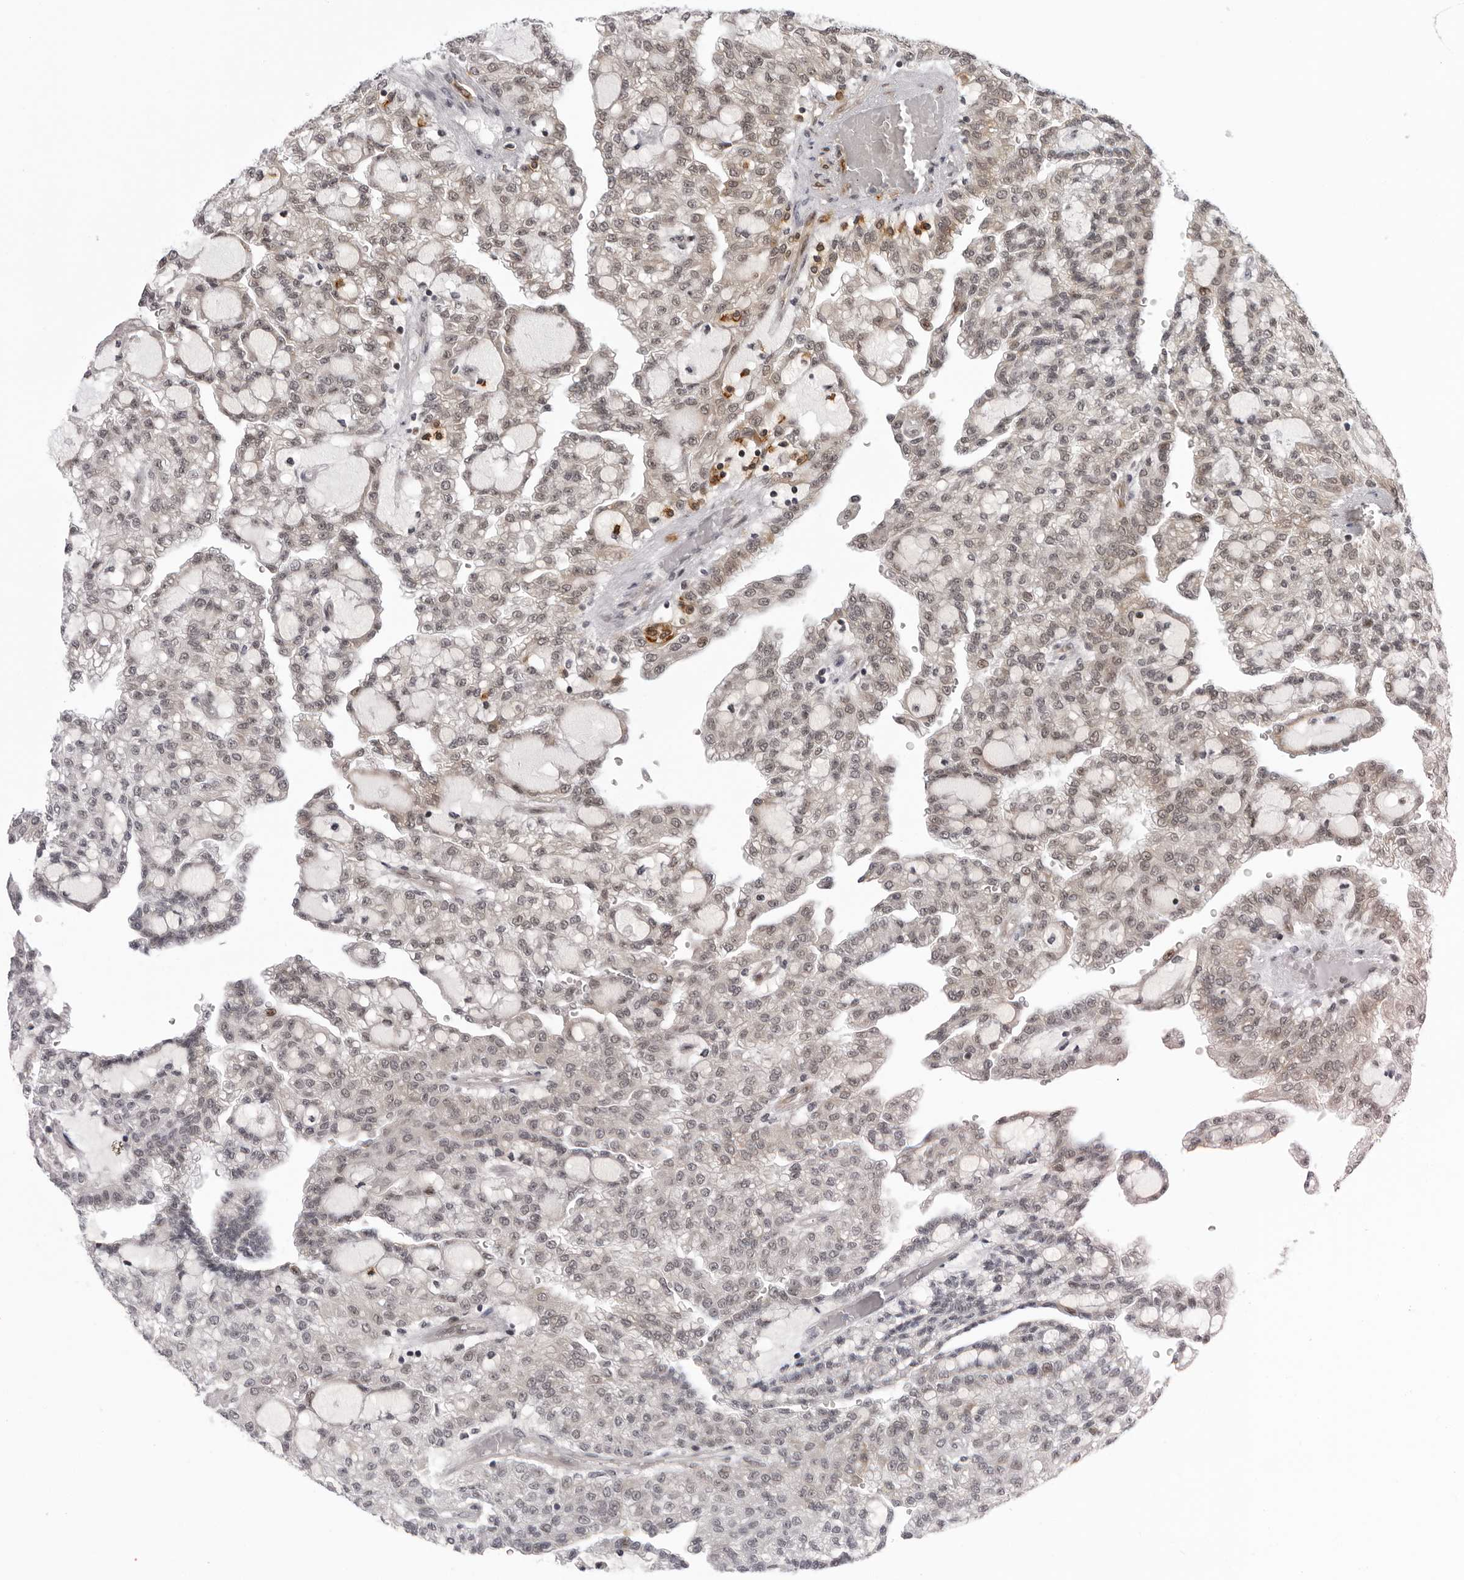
{"staining": {"intensity": "moderate", "quantity": "<25%", "location": "cytoplasmic/membranous,nuclear"}, "tissue": "renal cancer", "cell_type": "Tumor cells", "image_type": "cancer", "snomed": [{"axis": "morphology", "description": "Adenocarcinoma, NOS"}, {"axis": "topography", "description": "Kidney"}], "caption": "Brown immunohistochemical staining in human renal cancer reveals moderate cytoplasmic/membranous and nuclear staining in approximately <25% of tumor cells.", "gene": "GCSAML", "patient": {"sex": "male", "age": 63}}